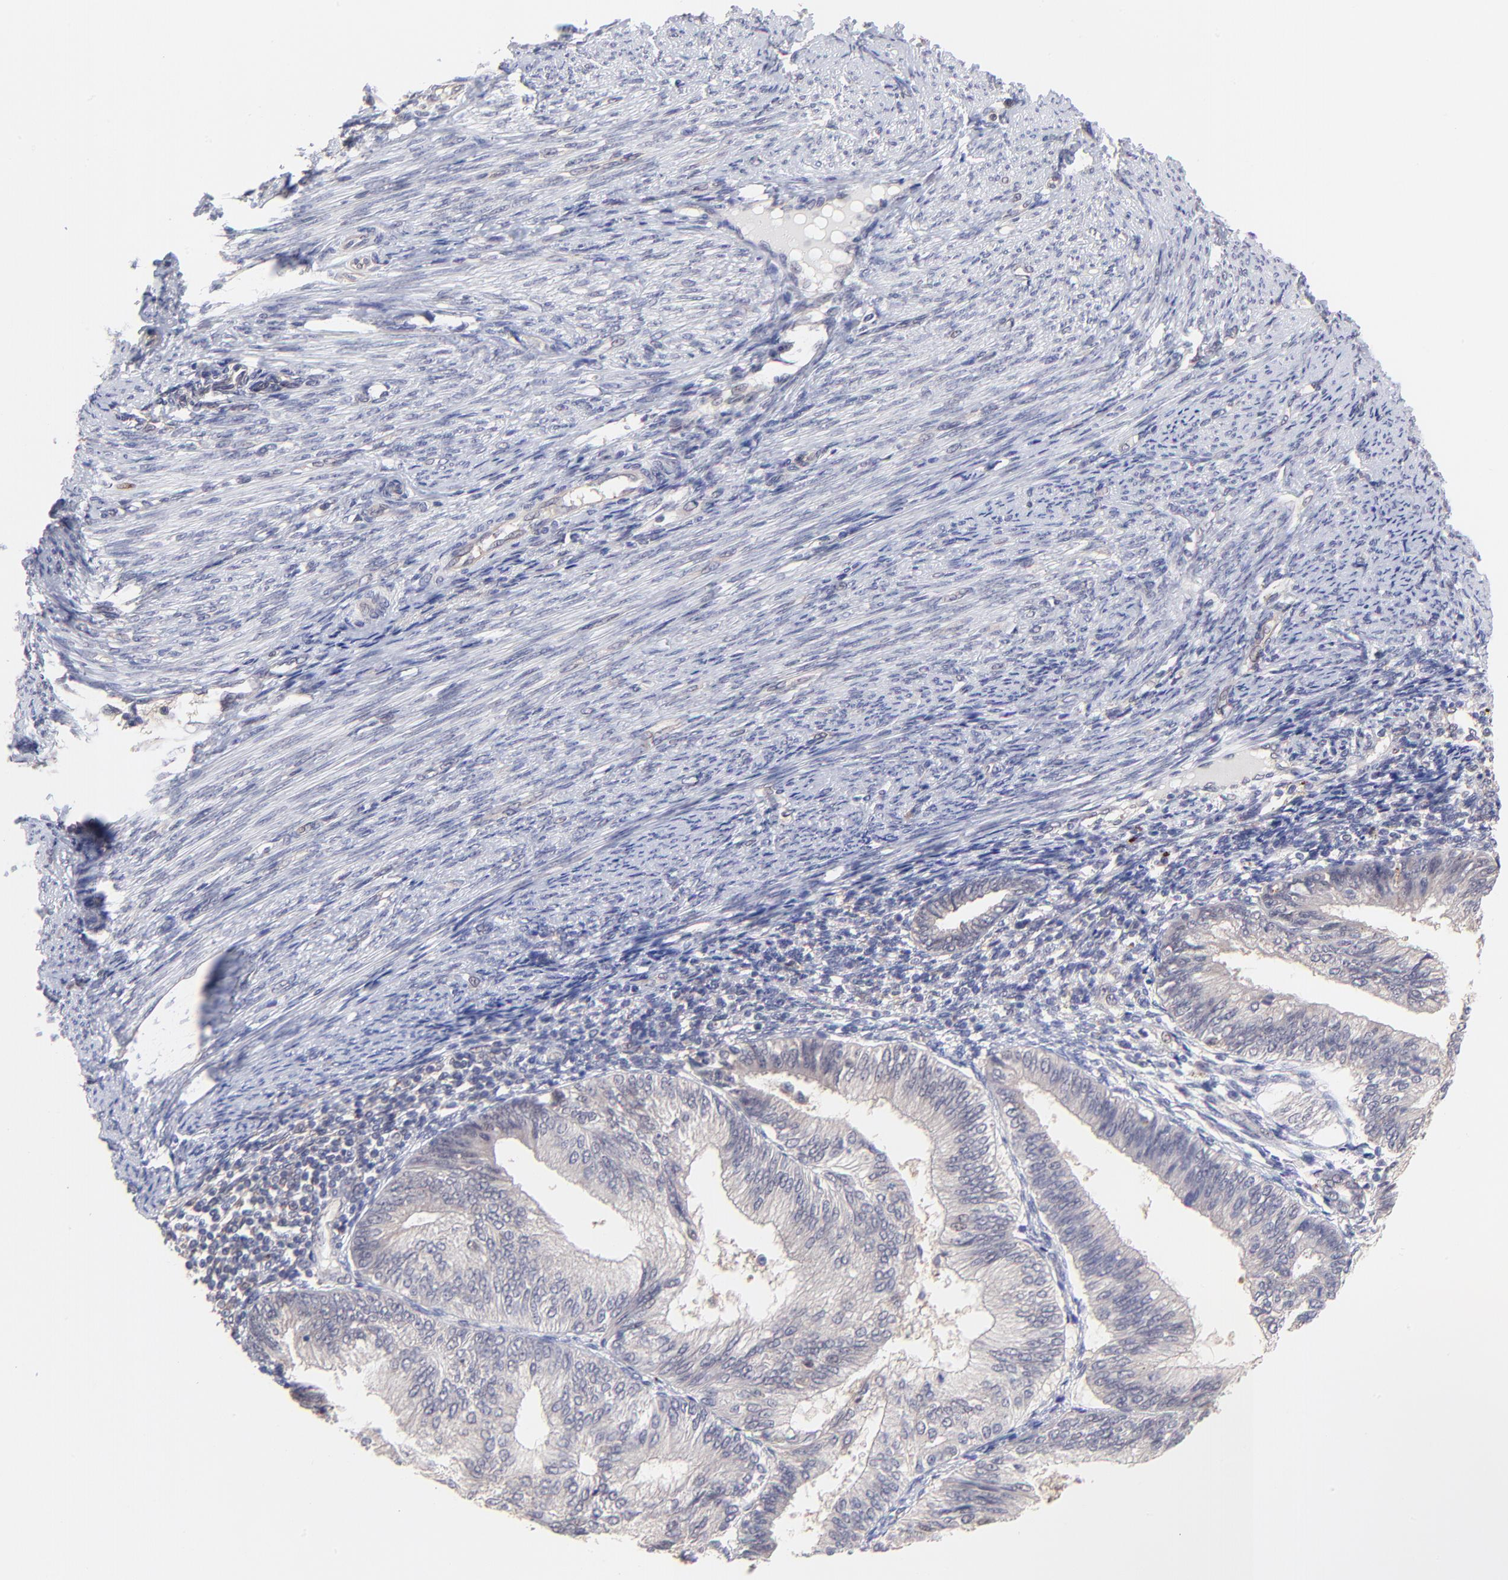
{"staining": {"intensity": "negative", "quantity": "none", "location": "none"}, "tissue": "endometrial cancer", "cell_type": "Tumor cells", "image_type": "cancer", "snomed": [{"axis": "morphology", "description": "Adenocarcinoma, NOS"}, {"axis": "topography", "description": "Endometrium"}], "caption": "The photomicrograph shows no significant positivity in tumor cells of endometrial cancer.", "gene": "ZNF747", "patient": {"sex": "female", "age": 55}}